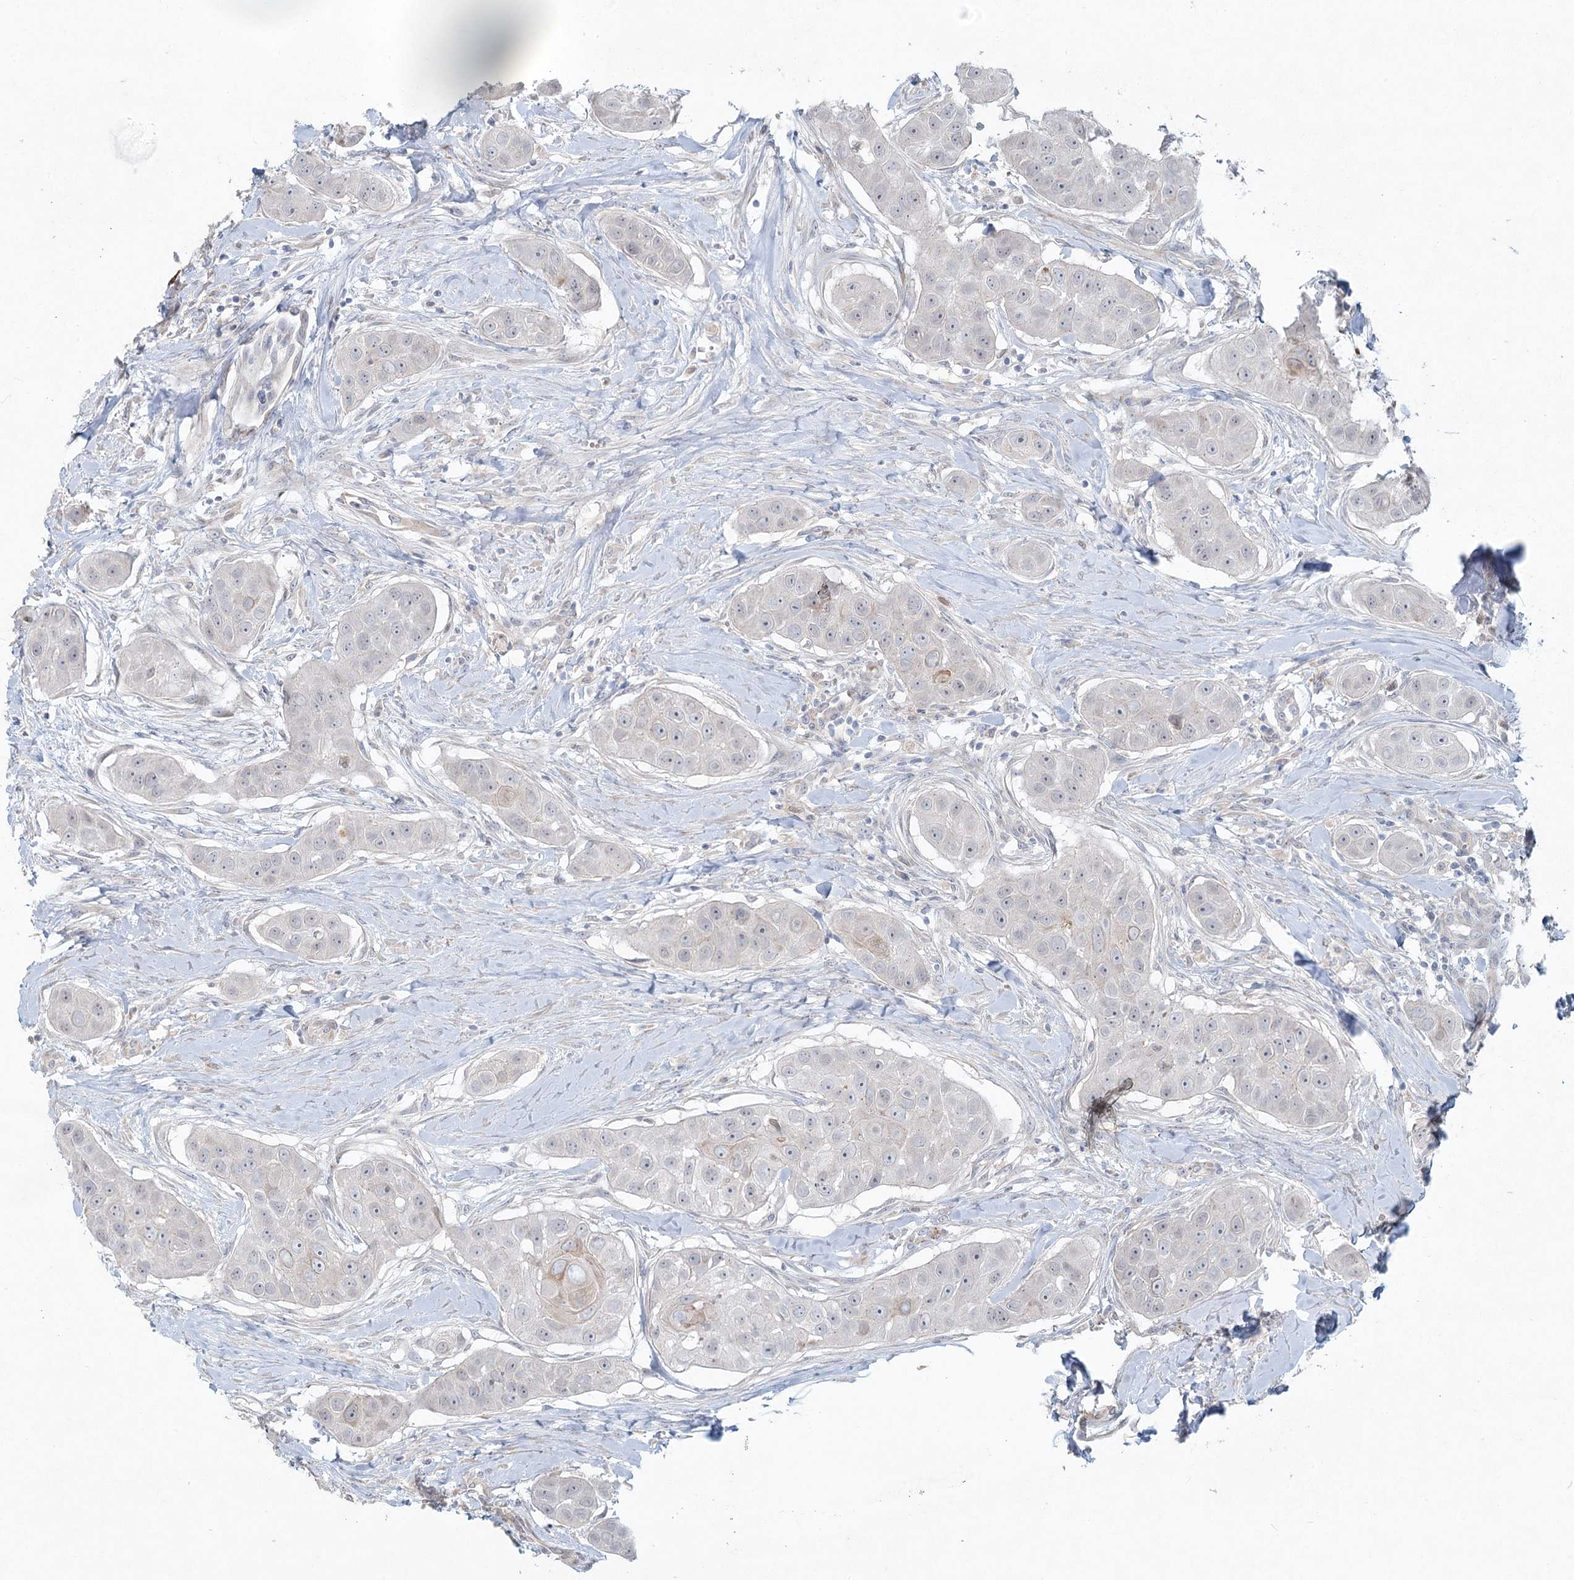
{"staining": {"intensity": "negative", "quantity": "none", "location": "none"}, "tissue": "head and neck cancer", "cell_type": "Tumor cells", "image_type": "cancer", "snomed": [{"axis": "morphology", "description": "Normal tissue, NOS"}, {"axis": "morphology", "description": "Squamous cell carcinoma, NOS"}, {"axis": "topography", "description": "Skeletal muscle"}, {"axis": "topography", "description": "Head-Neck"}], "caption": "DAB (3,3'-diaminobenzidine) immunohistochemical staining of head and neck cancer displays no significant expression in tumor cells.", "gene": "LRP2BP", "patient": {"sex": "male", "age": 51}}